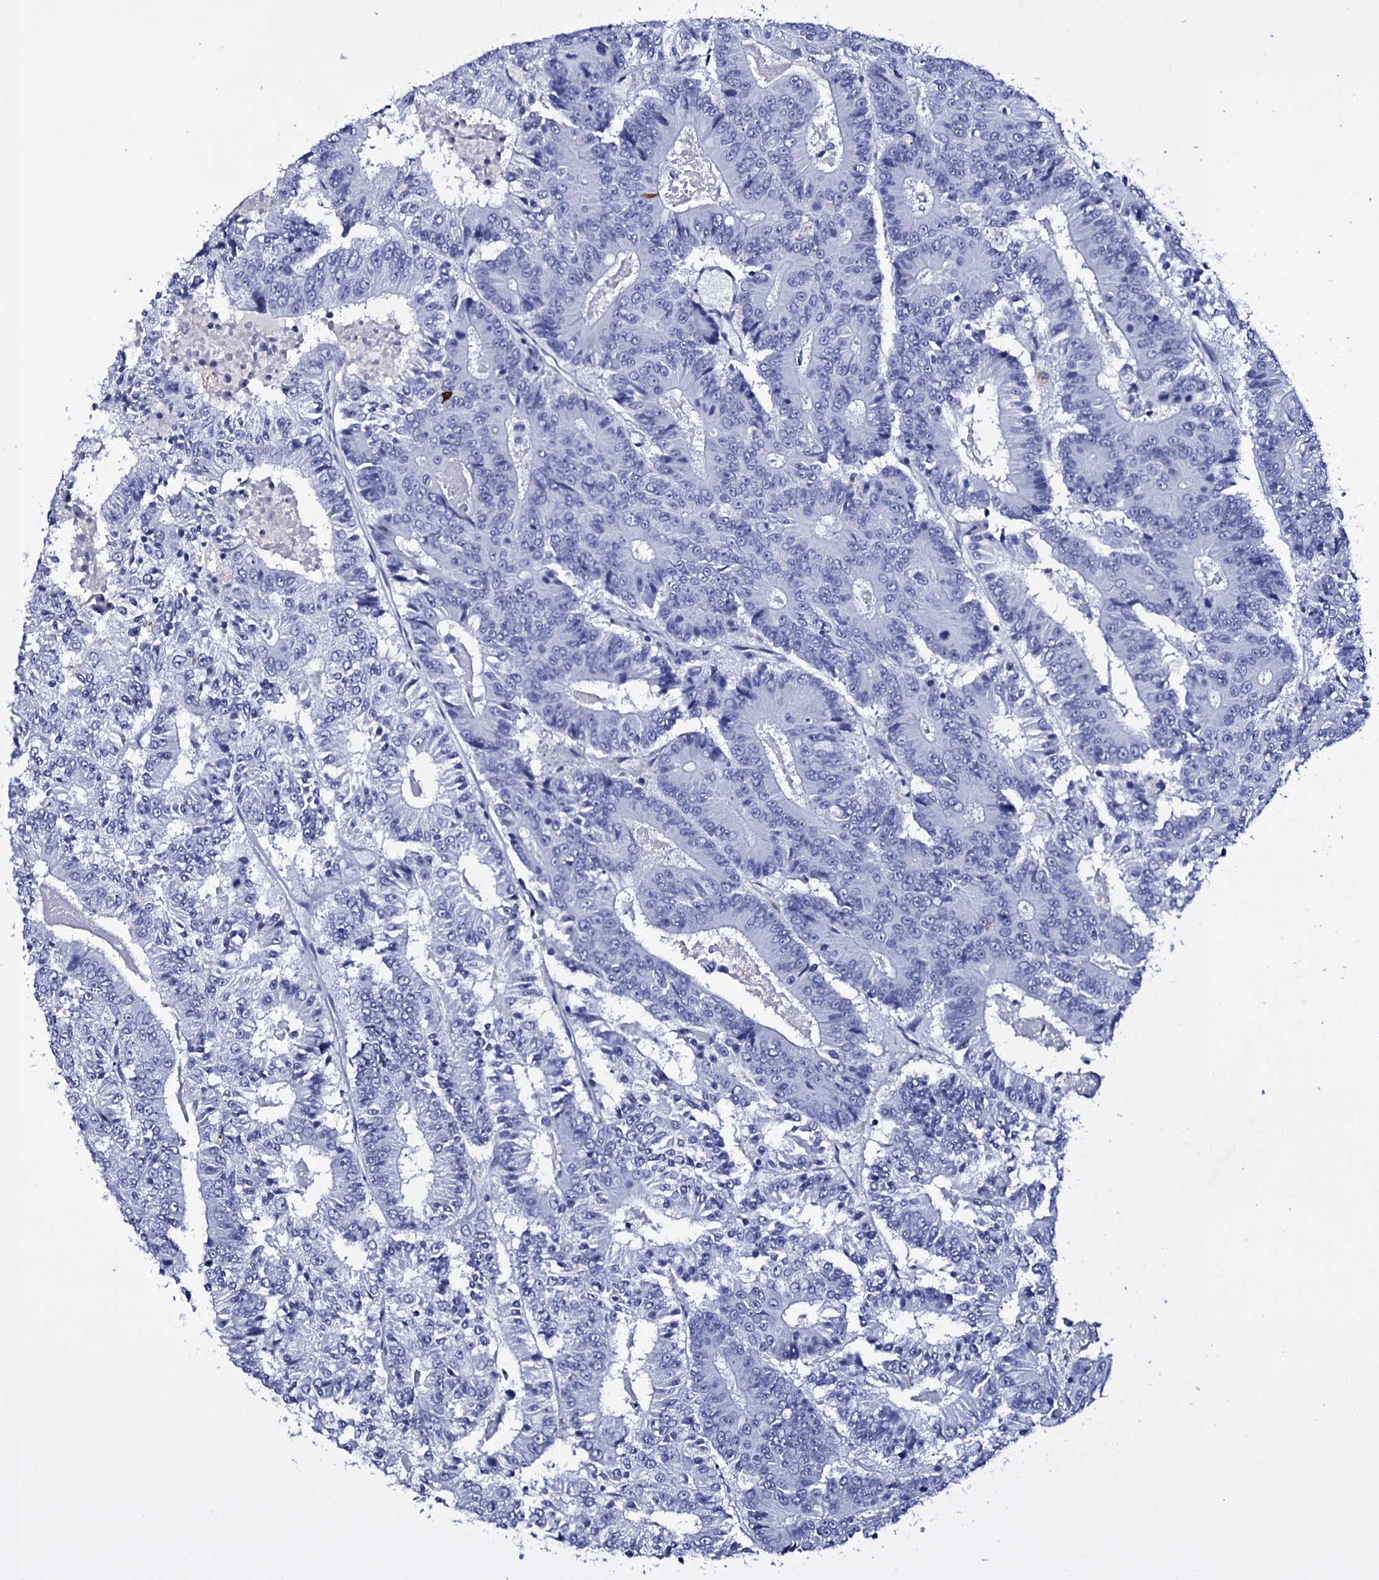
{"staining": {"intensity": "negative", "quantity": "none", "location": "none"}, "tissue": "colorectal cancer", "cell_type": "Tumor cells", "image_type": "cancer", "snomed": [{"axis": "morphology", "description": "Adenocarcinoma, NOS"}, {"axis": "topography", "description": "Colon"}], "caption": "Histopathology image shows no protein positivity in tumor cells of adenocarcinoma (colorectal) tissue. Nuclei are stained in blue.", "gene": "ITPRID2", "patient": {"sex": "male", "age": 83}}